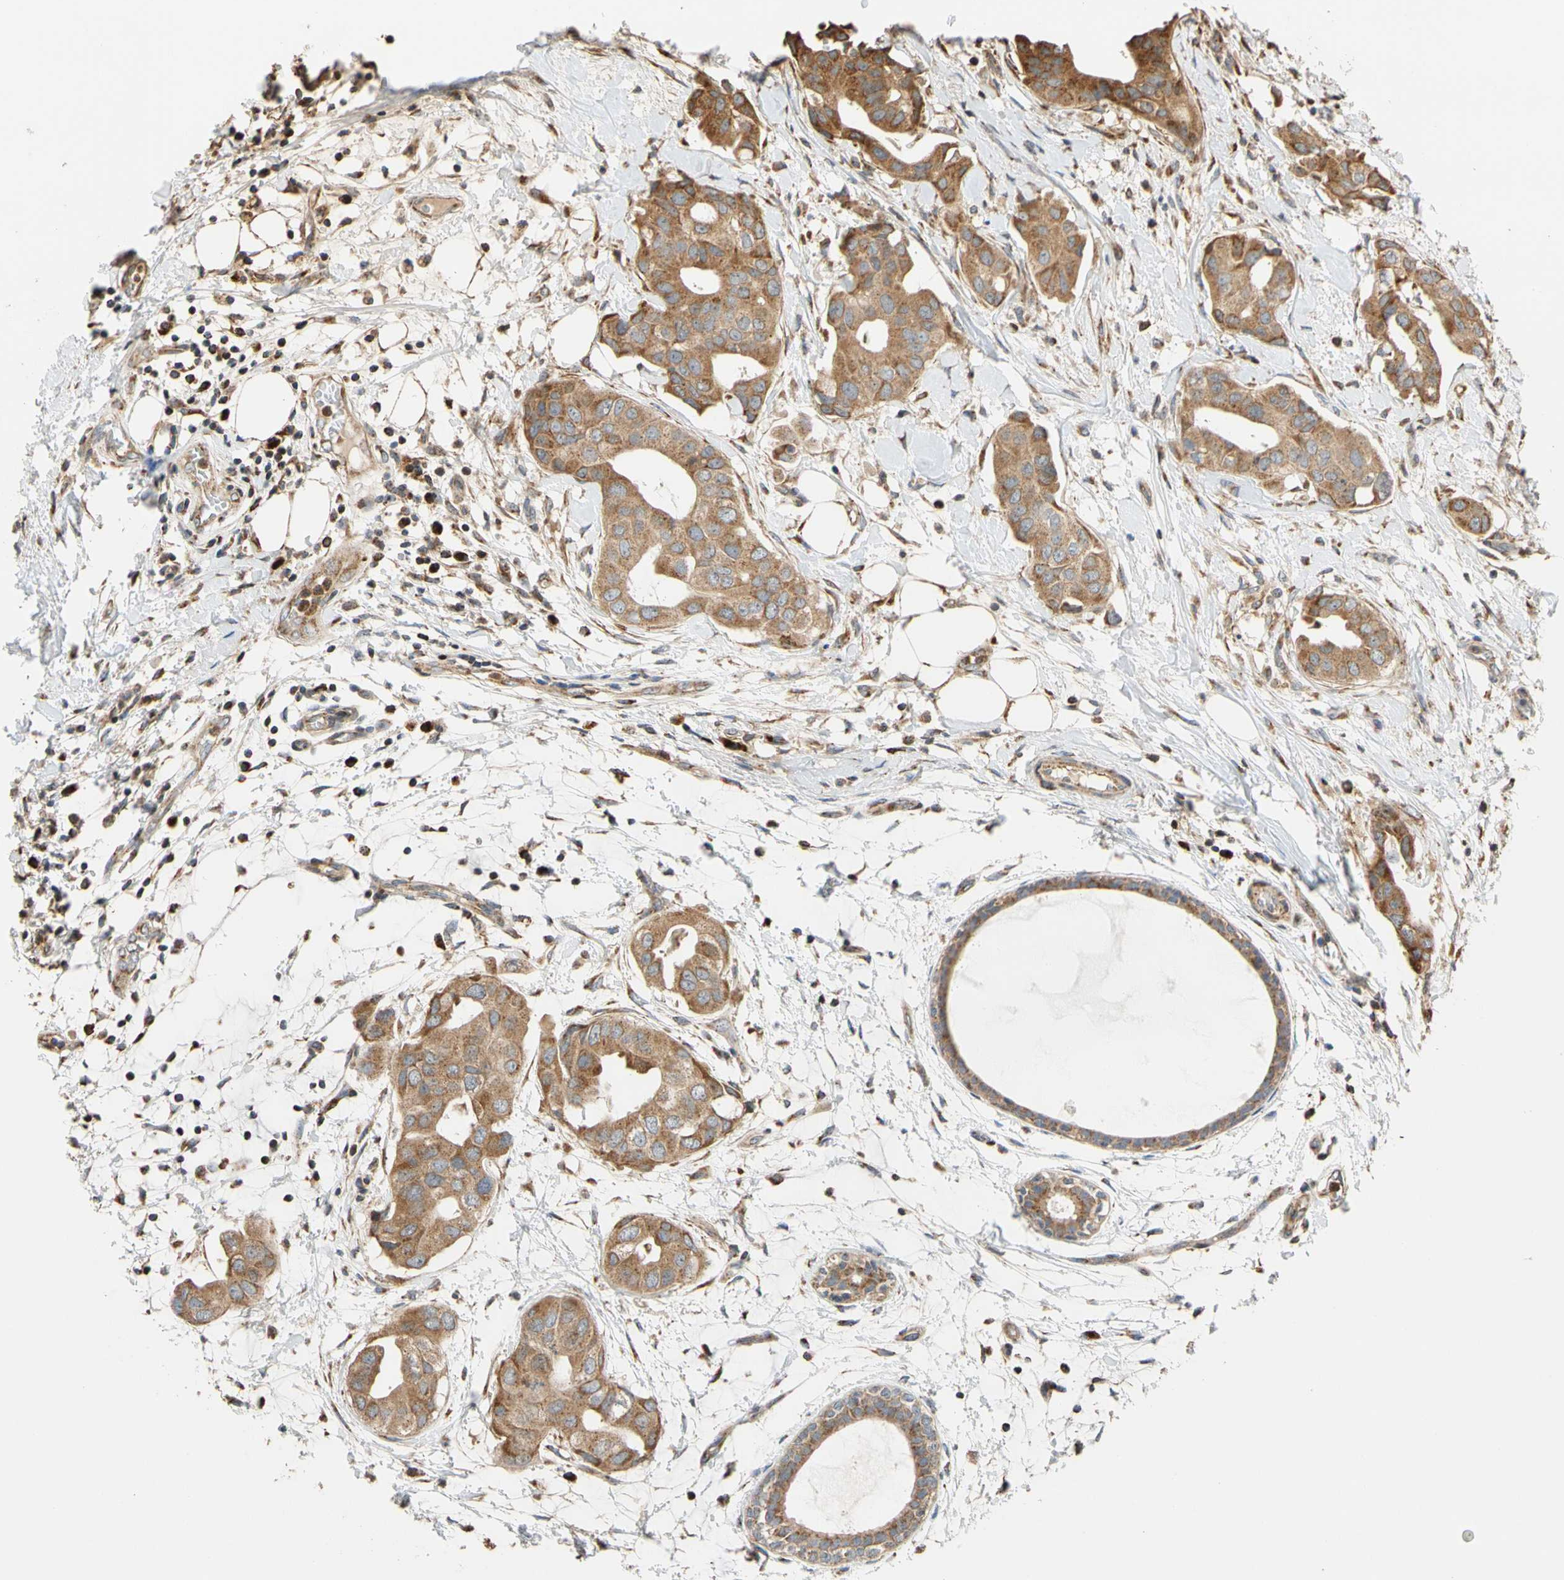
{"staining": {"intensity": "moderate", "quantity": ">75%", "location": "cytoplasmic/membranous"}, "tissue": "breast cancer", "cell_type": "Tumor cells", "image_type": "cancer", "snomed": [{"axis": "morphology", "description": "Duct carcinoma"}, {"axis": "topography", "description": "Breast"}], "caption": "This image displays immunohistochemistry staining of breast intraductal carcinoma, with medium moderate cytoplasmic/membranous positivity in approximately >75% of tumor cells.", "gene": "IP6K2", "patient": {"sex": "female", "age": 40}}